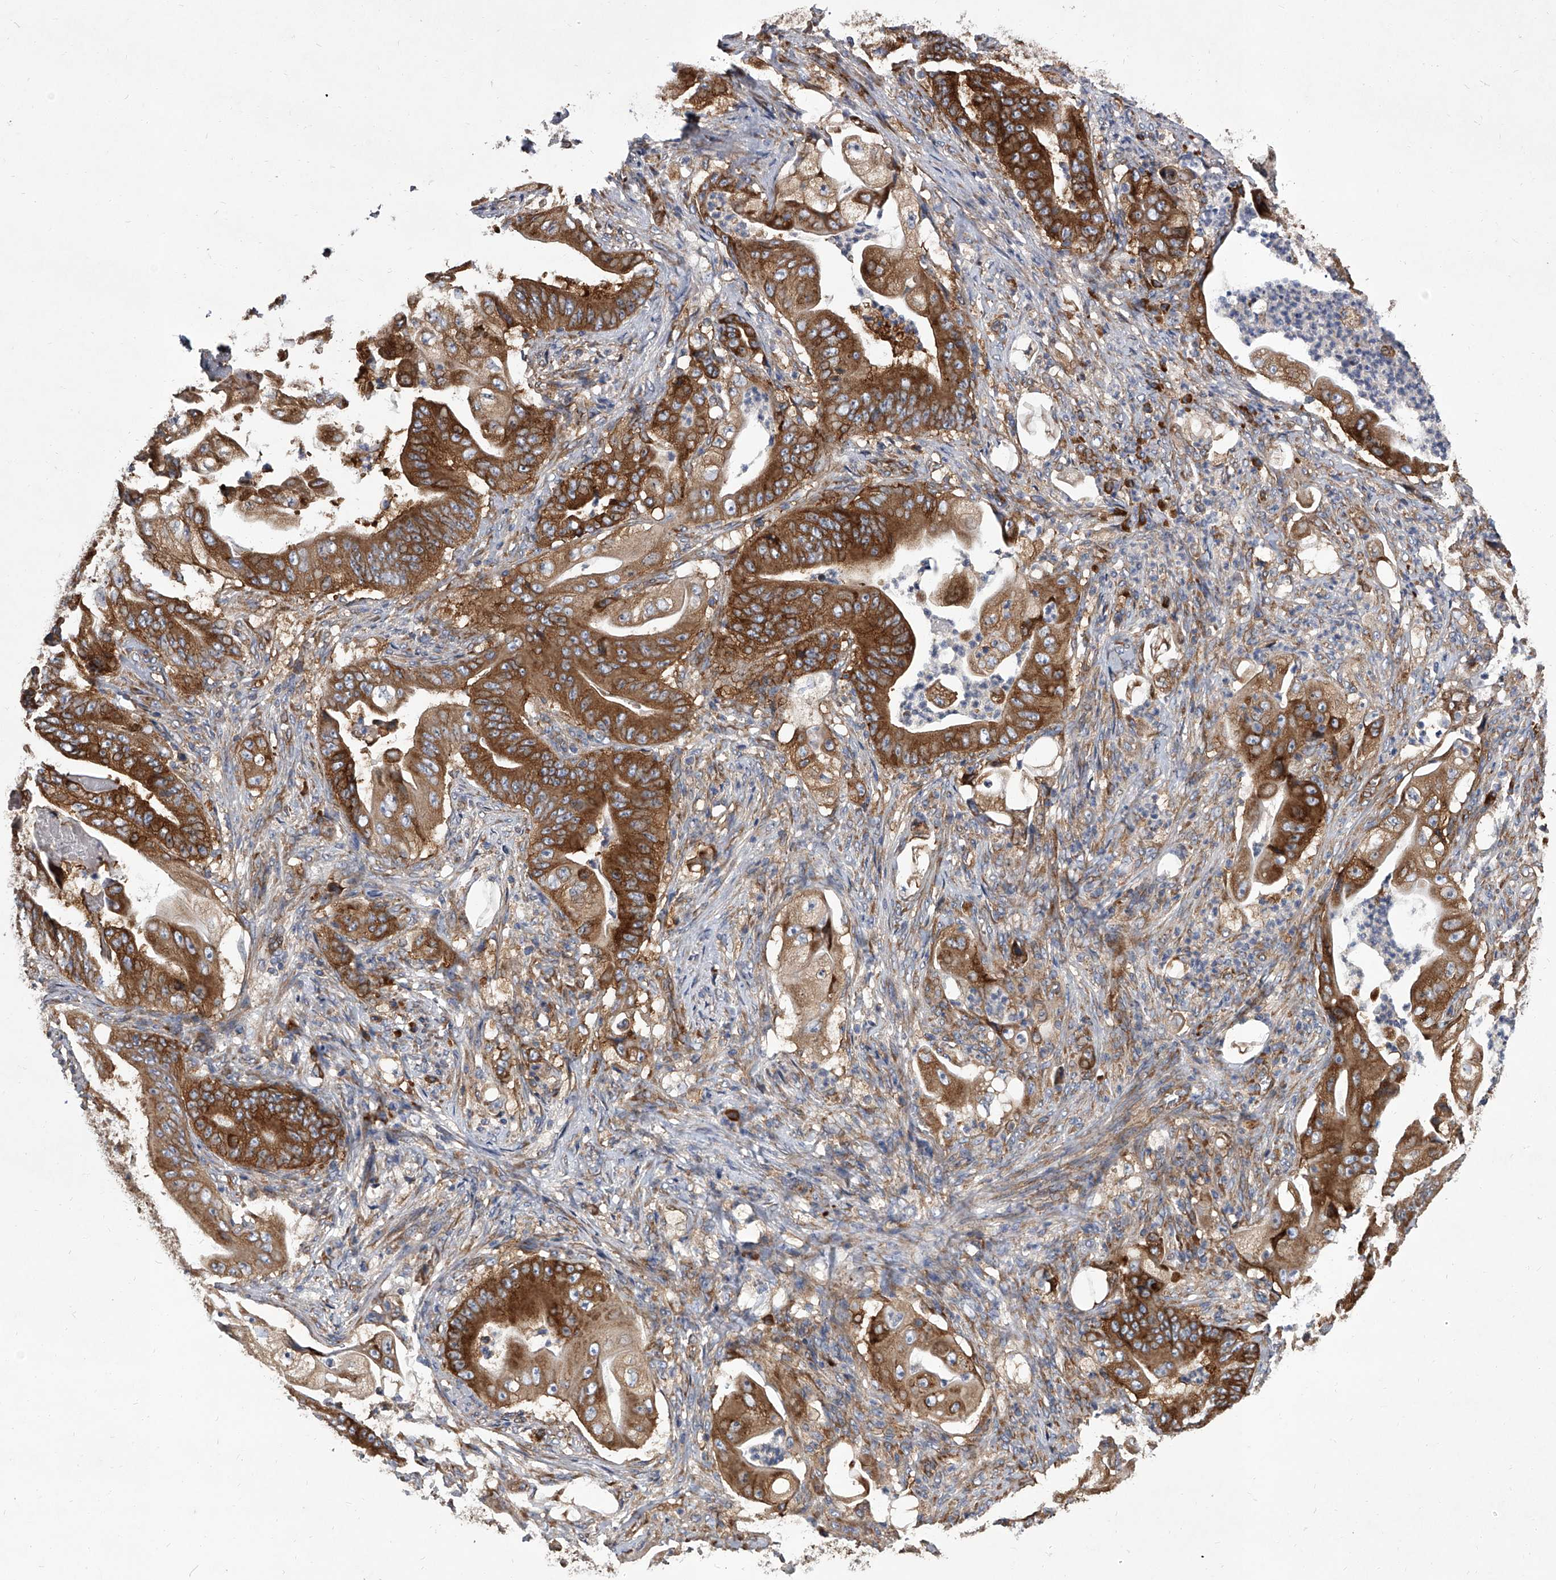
{"staining": {"intensity": "strong", "quantity": ">75%", "location": "cytoplasmic/membranous"}, "tissue": "stomach cancer", "cell_type": "Tumor cells", "image_type": "cancer", "snomed": [{"axis": "morphology", "description": "Adenocarcinoma, NOS"}, {"axis": "topography", "description": "Stomach"}], "caption": "Protein staining displays strong cytoplasmic/membranous staining in about >75% of tumor cells in stomach cancer.", "gene": "EIF2S2", "patient": {"sex": "female", "age": 73}}